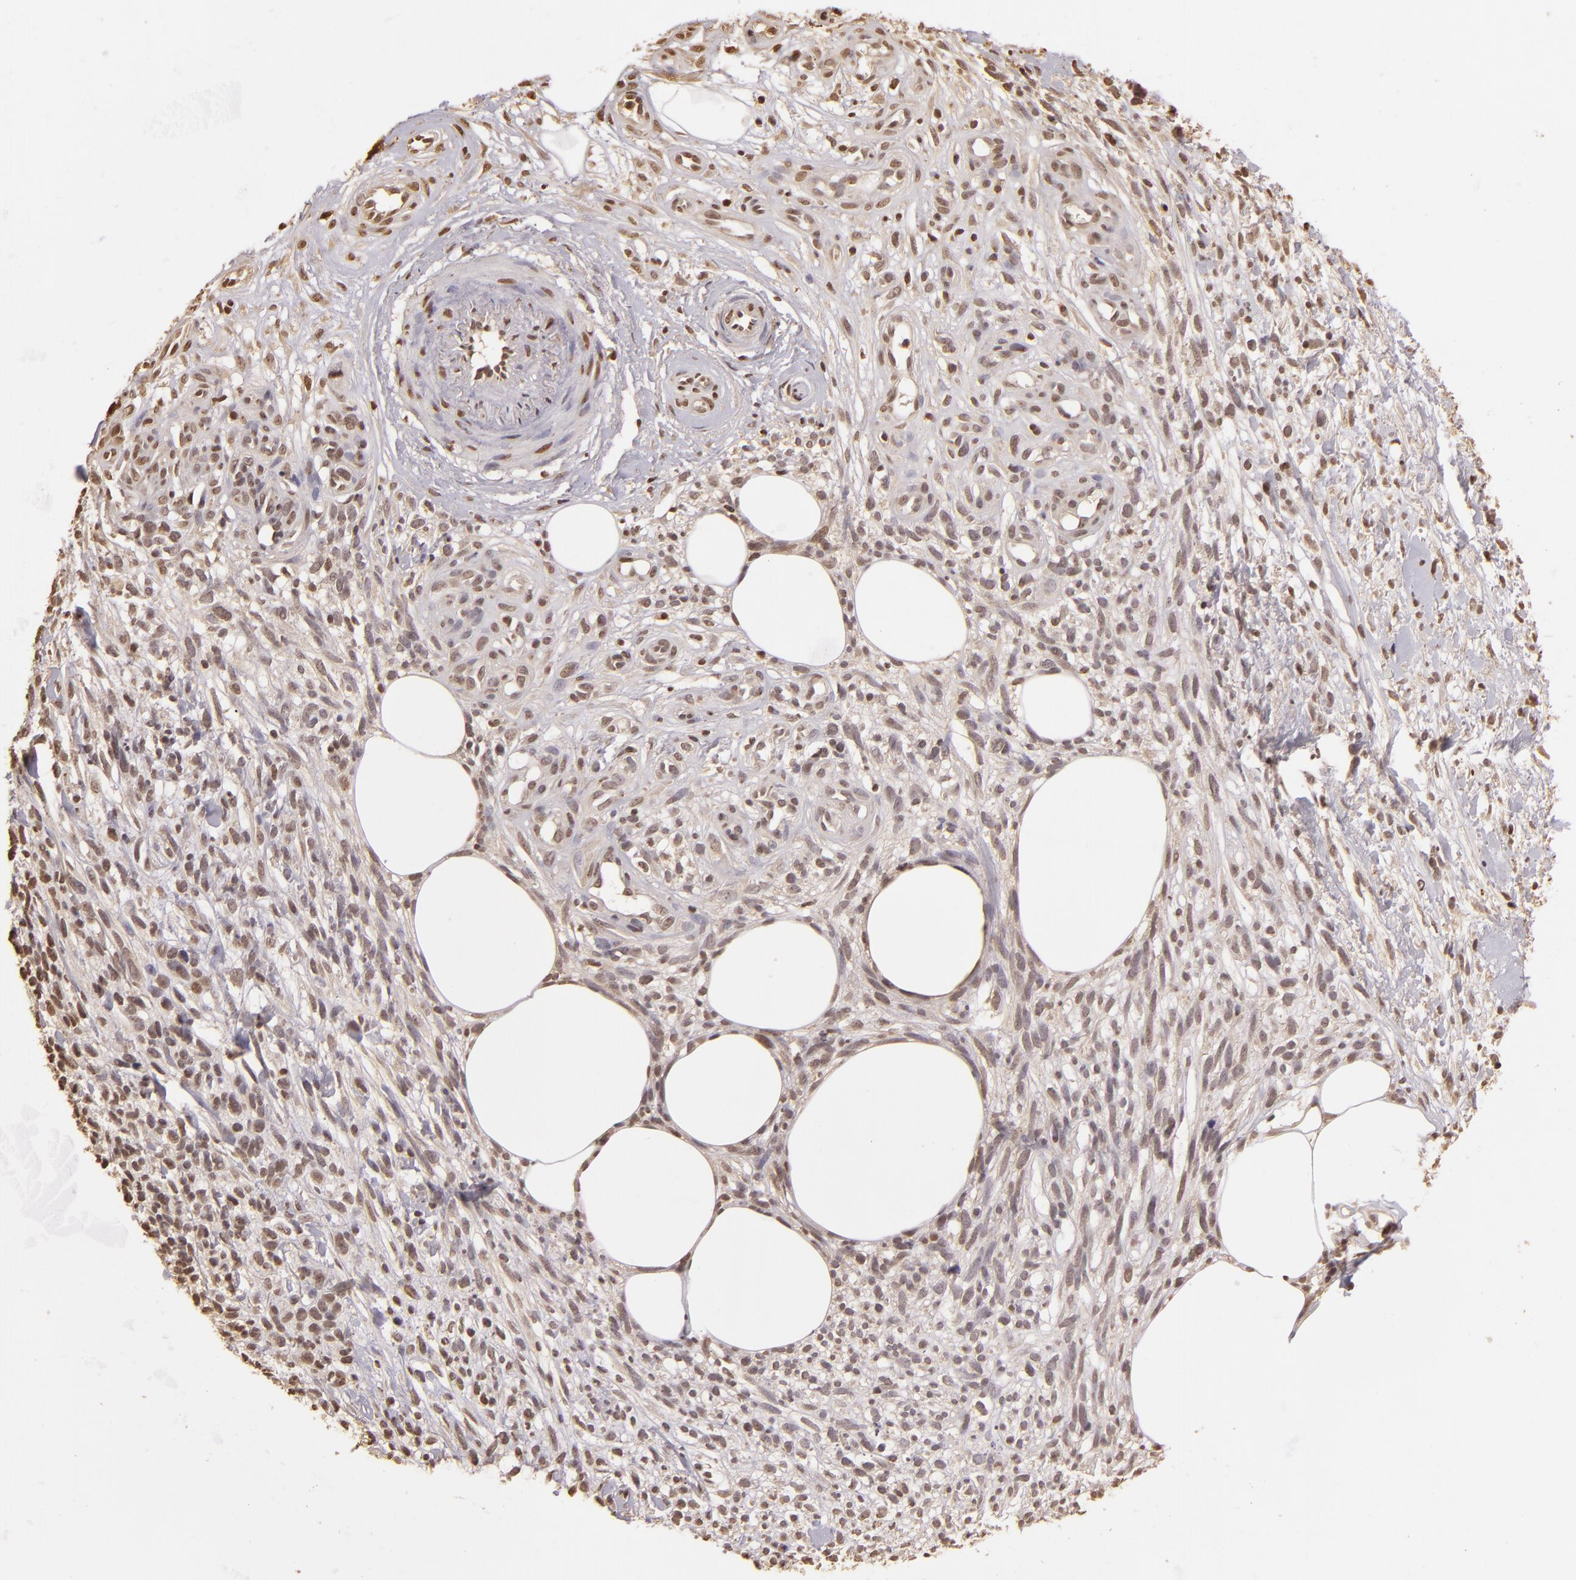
{"staining": {"intensity": "weak", "quantity": "25%-75%", "location": "nuclear"}, "tissue": "melanoma", "cell_type": "Tumor cells", "image_type": "cancer", "snomed": [{"axis": "morphology", "description": "Malignant melanoma, NOS"}, {"axis": "topography", "description": "Skin"}], "caption": "A low amount of weak nuclear positivity is appreciated in about 25%-75% of tumor cells in malignant melanoma tissue. The staining is performed using DAB (3,3'-diaminobenzidine) brown chromogen to label protein expression. The nuclei are counter-stained blue using hematoxylin.", "gene": "ARPC2", "patient": {"sex": "female", "age": 85}}